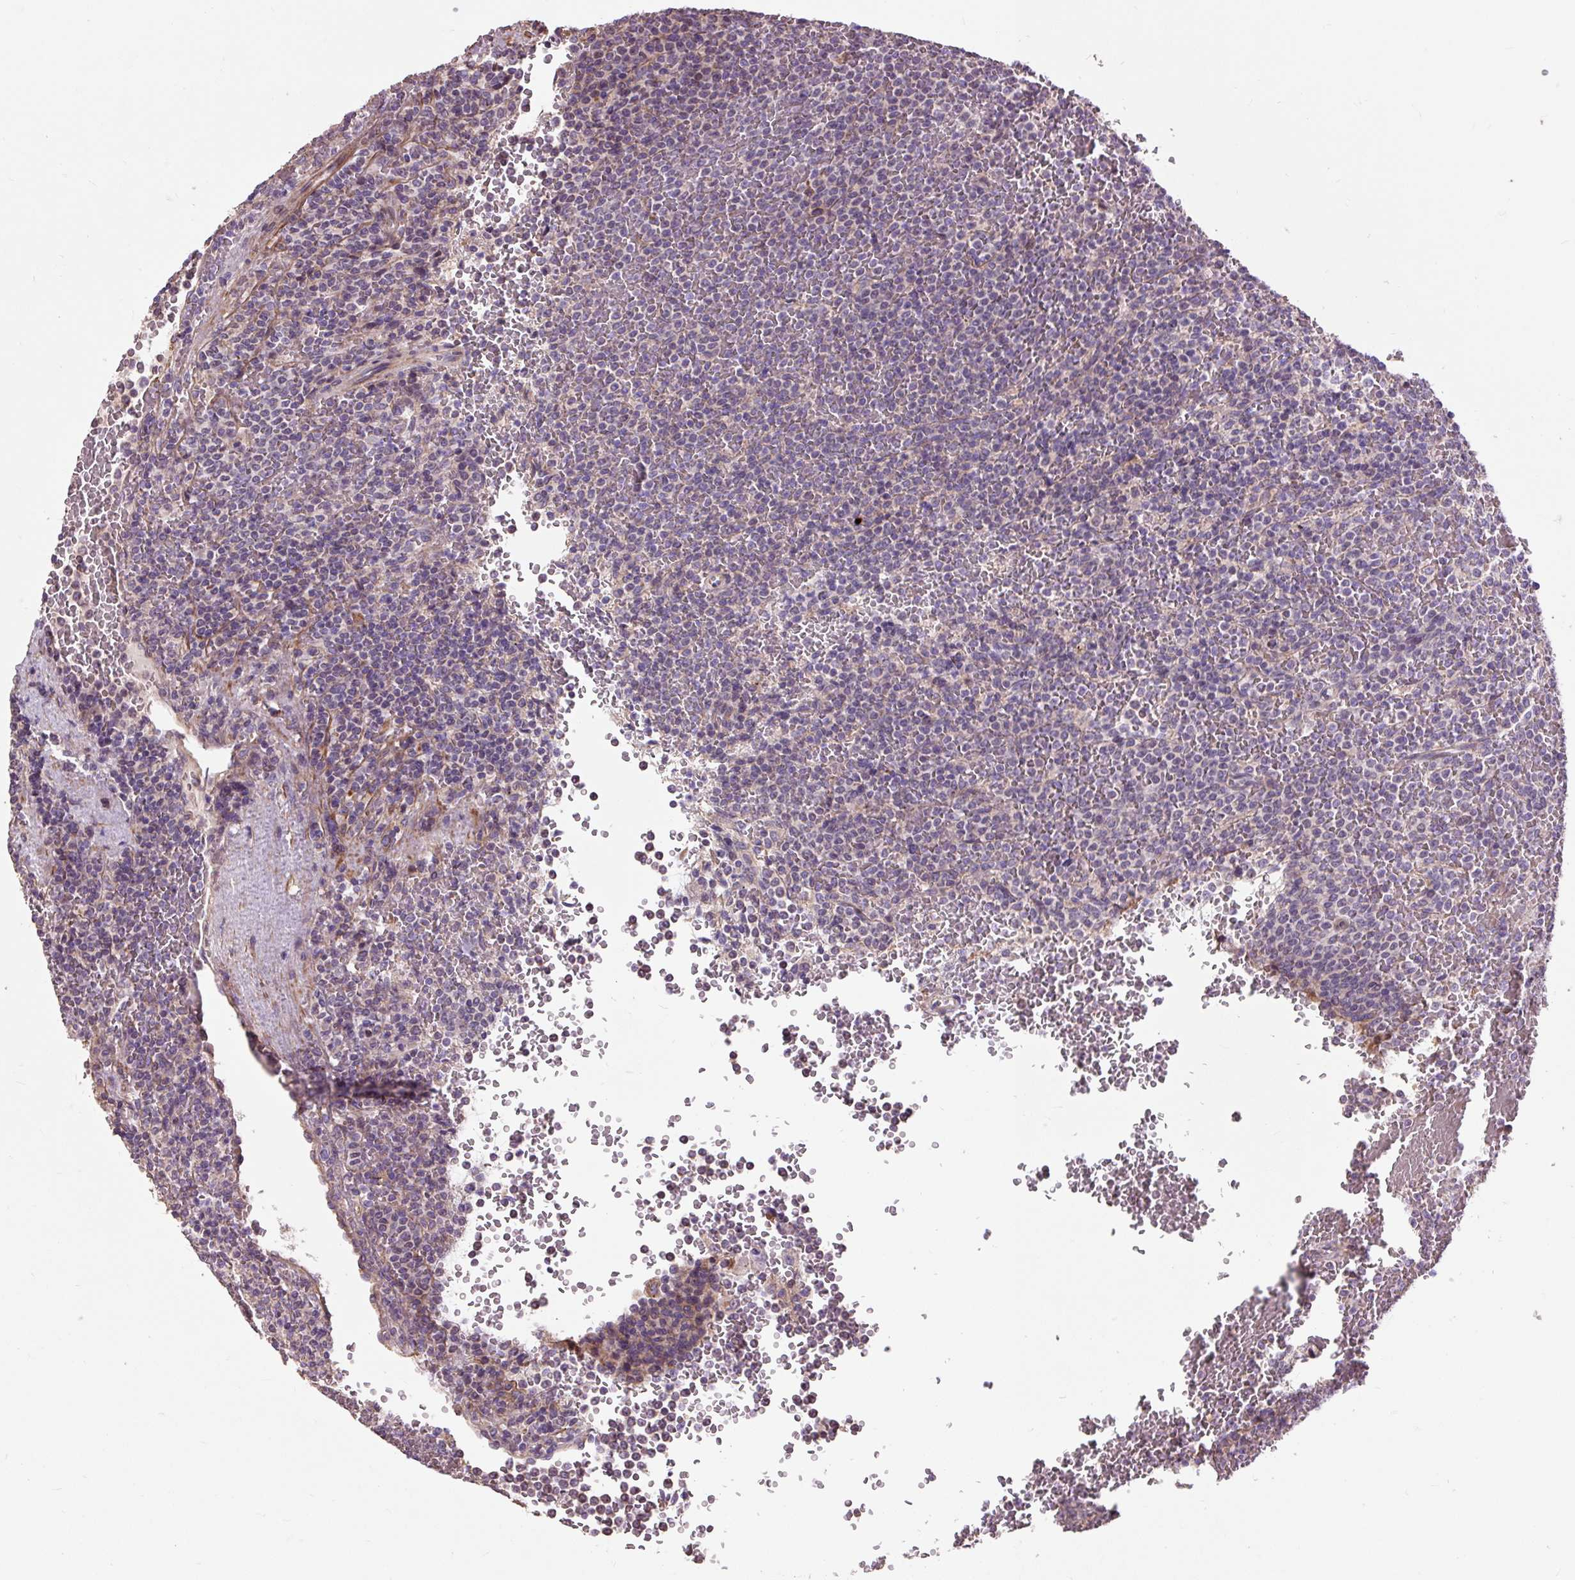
{"staining": {"intensity": "negative", "quantity": "none", "location": "none"}, "tissue": "lymphoma", "cell_type": "Tumor cells", "image_type": "cancer", "snomed": [{"axis": "morphology", "description": "Malignant lymphoma, non-Hodgkin's type, Low grade"}, {"axis": "topography", "description": "Spleen"}], "caption": "Immunohistochemistry (IHC) image of neoplastic tissue: human lymphoma stained with DAB (3,3'-diaminobenzidine) exhibits no significant protein staining in tumor cells.", "gene": "PRIMPOL", "patient": {"sex": "male", "age": 60}}